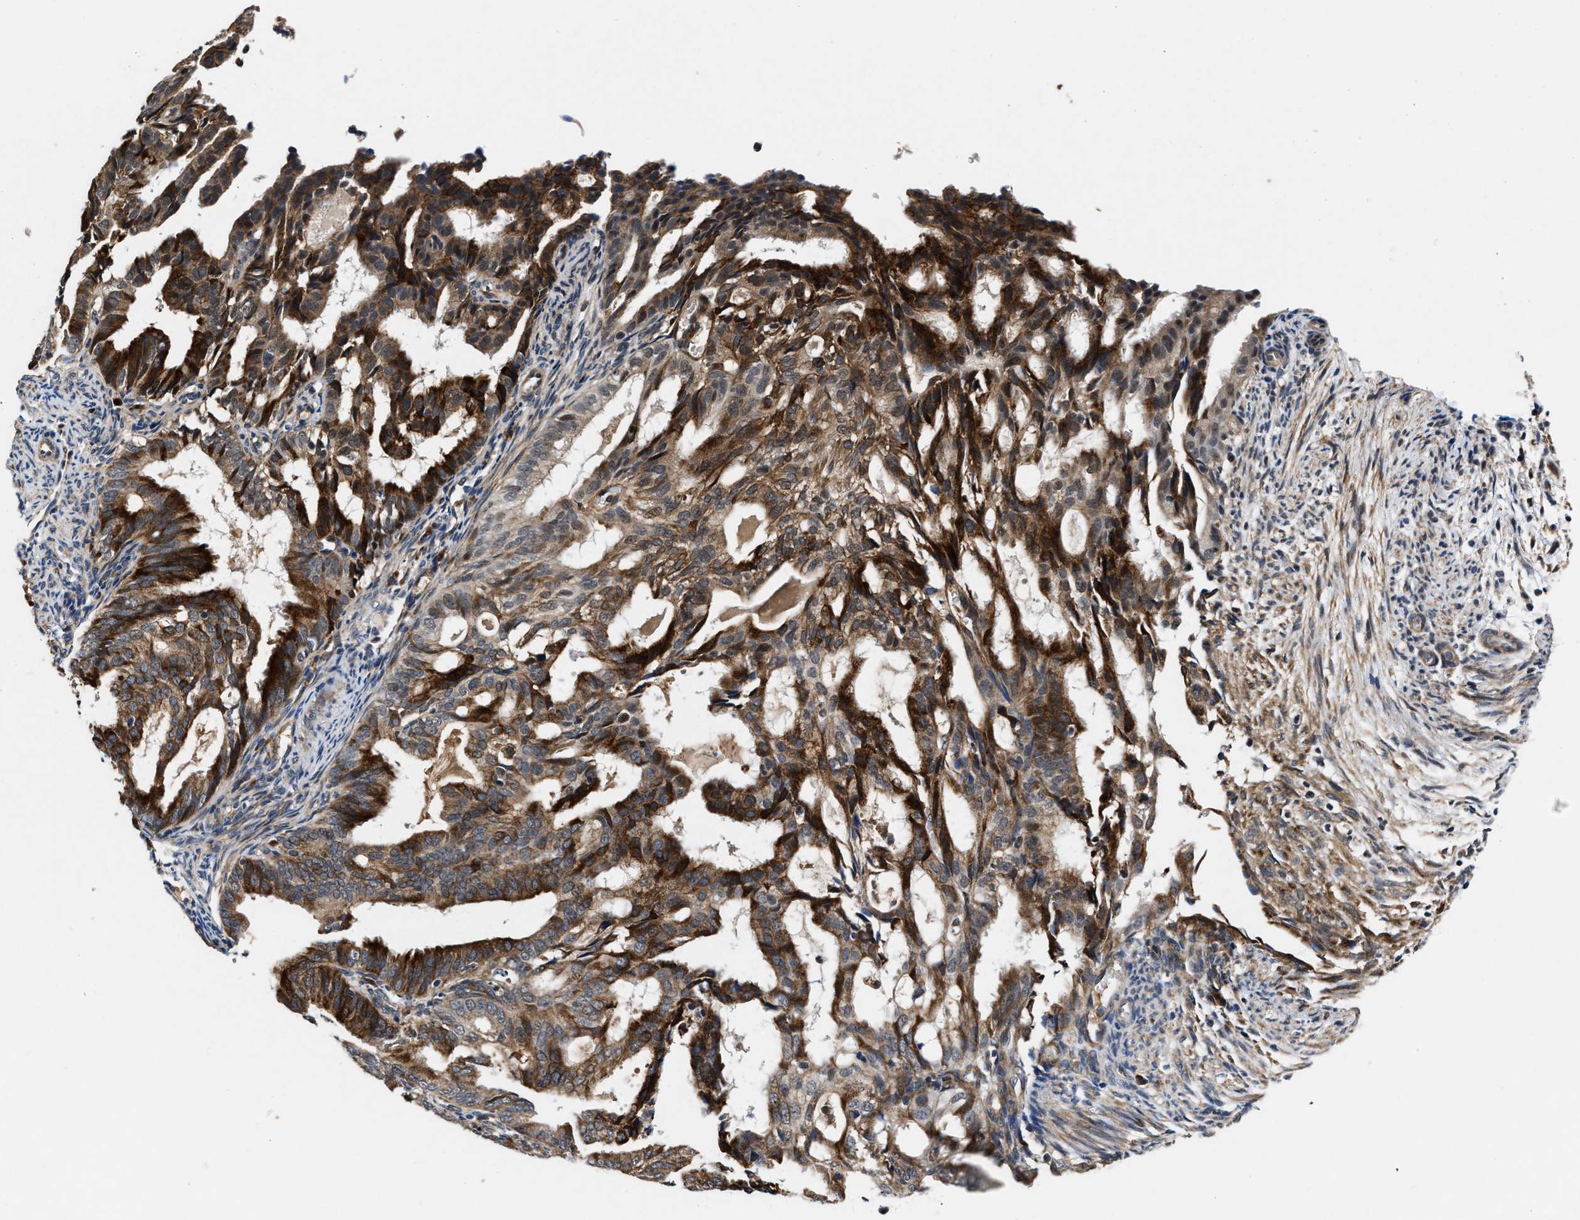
{"staining": {"intensity": "strong", "quantity": ">75%", "location": "cytoplasmic/membranous"}, "tissue": "endometrial cancer", "cell_type": "Tumor cells", "image_type": "cancer", "snomed": [{"axis": "morphology", "description": "Adenocarcinoma, NOS"}, {"axis": "topography", "description": "Endometrium"}], "caption": "Tumor cells reveal high levels of strong cytoplasmic/membranous expression in about >75% of cells in human adenocarcinoma (endometrial).", "gene": "SLC12A2", "patient": {"sex": "female", "age": 58}}